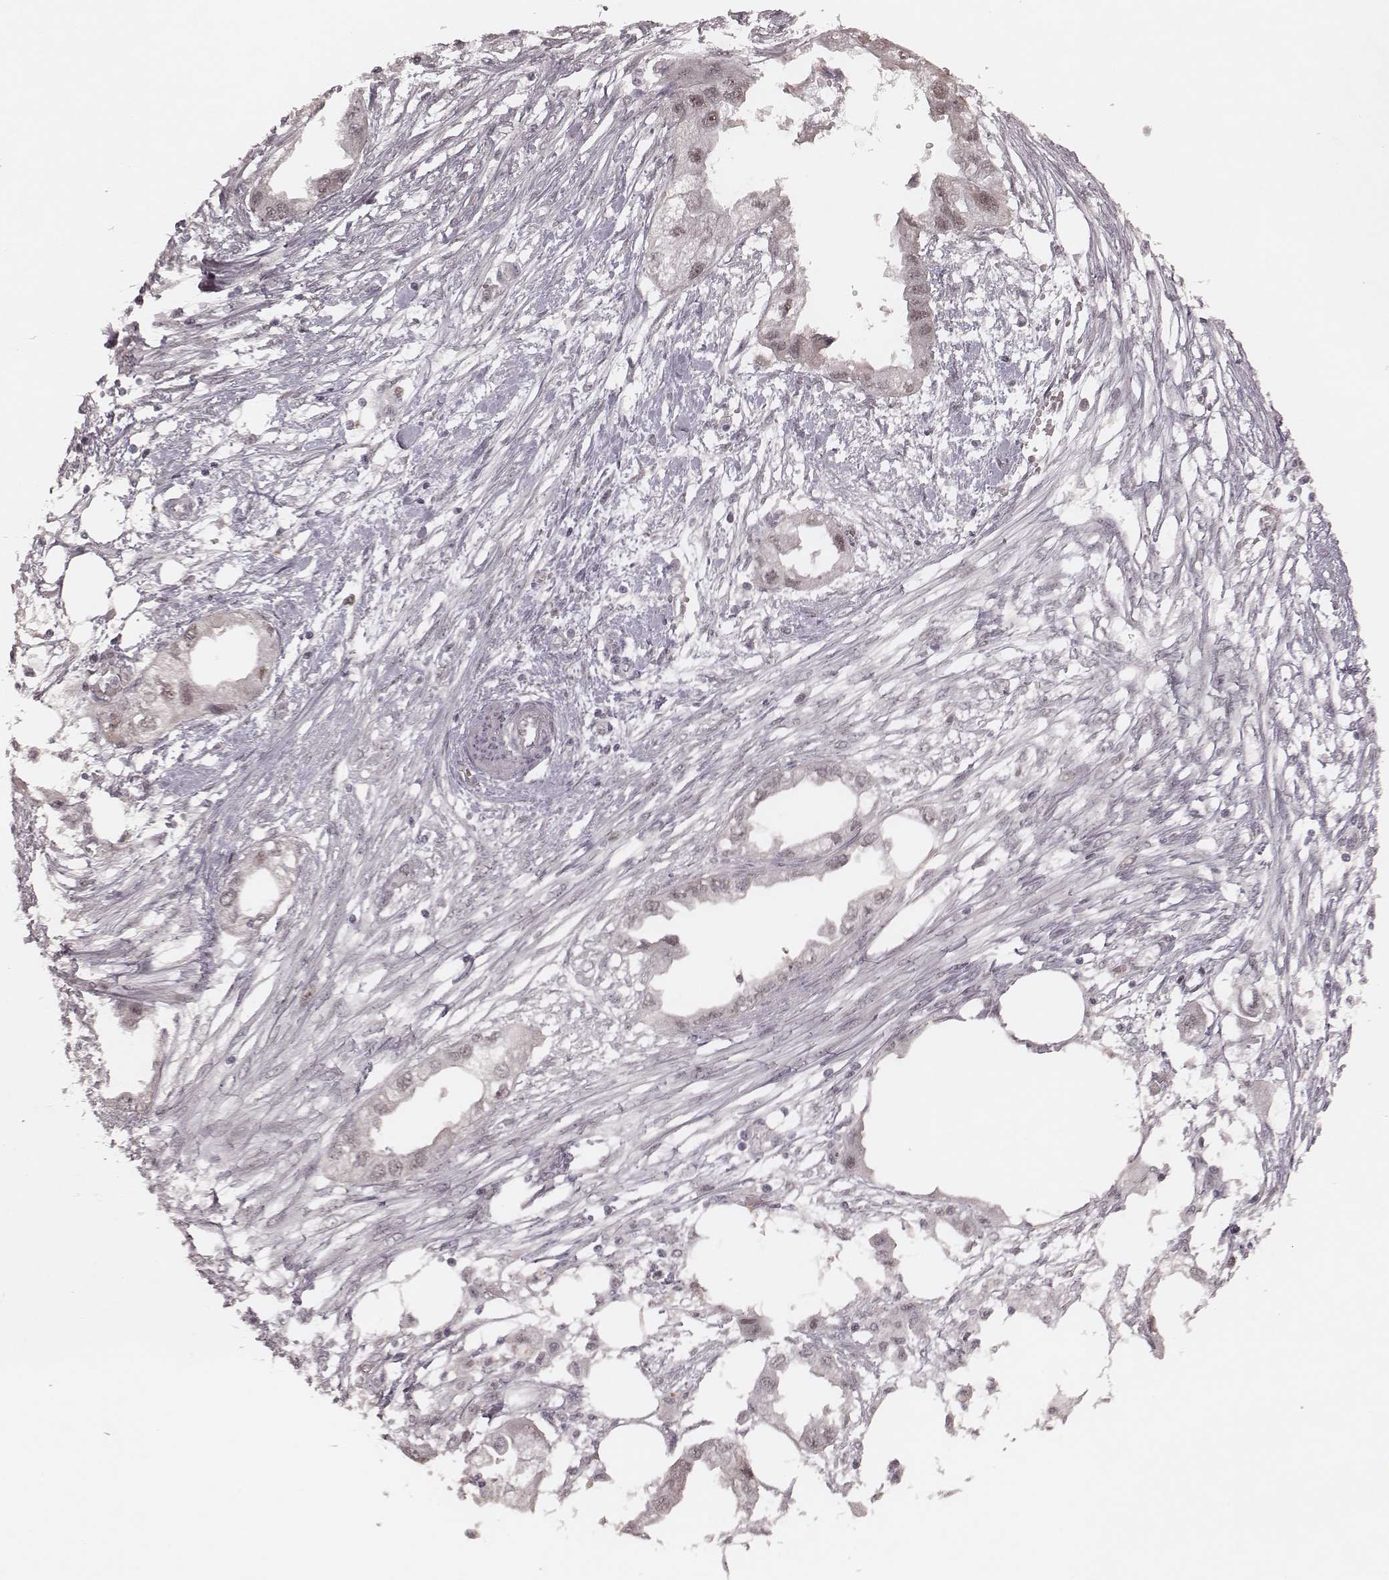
{"staining": {"intensity": "weak", "quantity": "25%-75%", "location": "nuclear"}, "tissue": "endometrial cancer", "cell_type": "Tumor cells", "image_type": "cancer", "snomed": [{"axis": "morphology", "description": "Adenocarcinoma, NOS"}, {"axis": "morphology", "description": "Adenocarcinoma, metastatic, NOS"}, {"axis": "topography", "description": "Adipose tissue"}, {"axis": "topography", "description": "Endometrium"}], "caption": "Human endometrial cancer (metastatic adenocarcinoma) stained with a protein marker displays weak staining in tumor cells.", "gene": "FAM13B", "patient": {"sex": "female", "age": 67}}